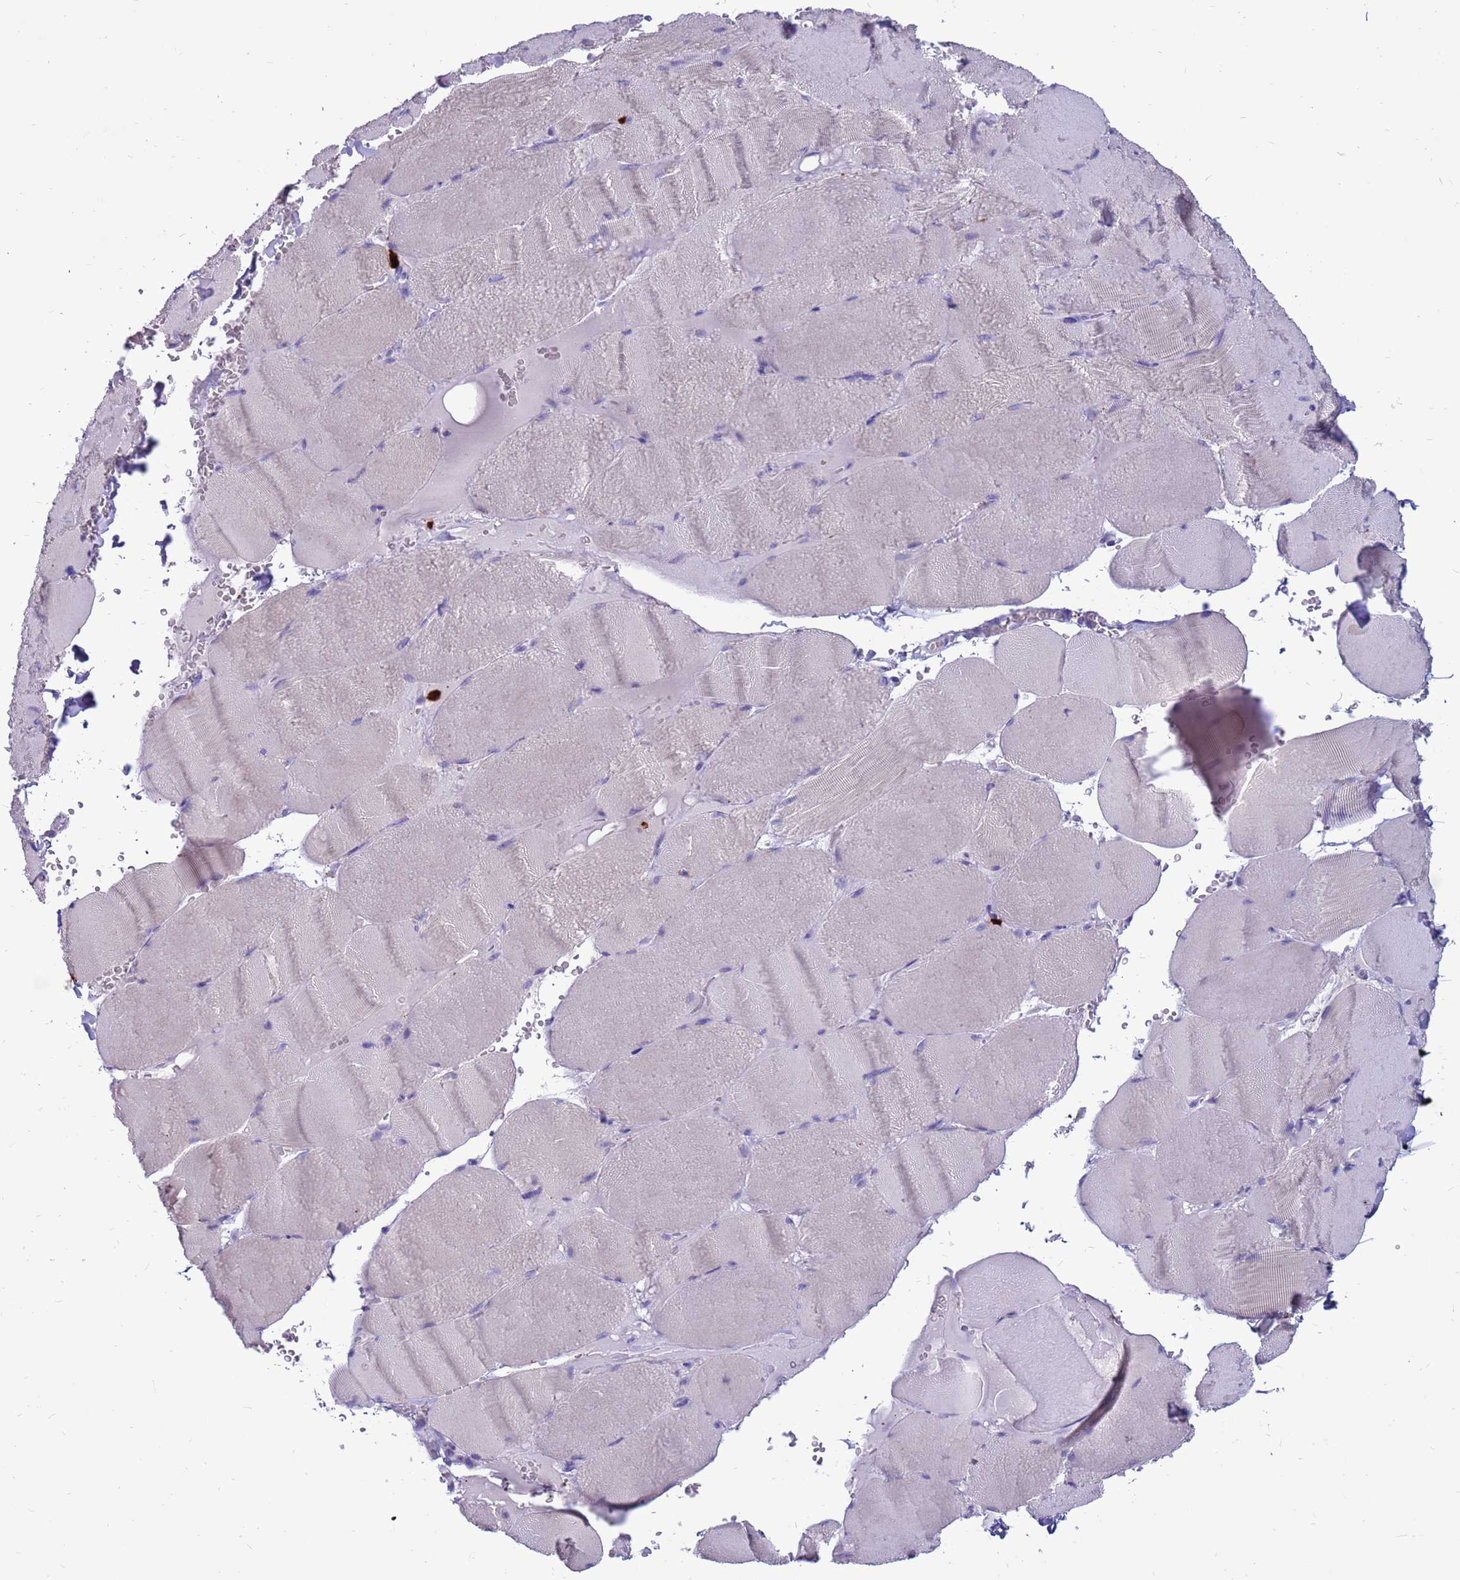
{"staining": {"intensity": "negative", "quantity": "none", "location": "none"}, "tissue": "skeletal muscle", "cell_type": "Myocytes", "image_type": "normal", "snomed": [{"axis": "morphology", "description": "Normal tissue, NOS"}, {"axis": "topography", "description": "Skeletal muscle"}, {"axis": "topography", "description": "Head-Neck"}], "caption": "Skeletal muscle was stained to show a protein in brown. There is no significant positivity in myocytes. Nuclei are stained in blue.", "gene": "PDE10A", "patient": {"sex": "male", "age": 66}}